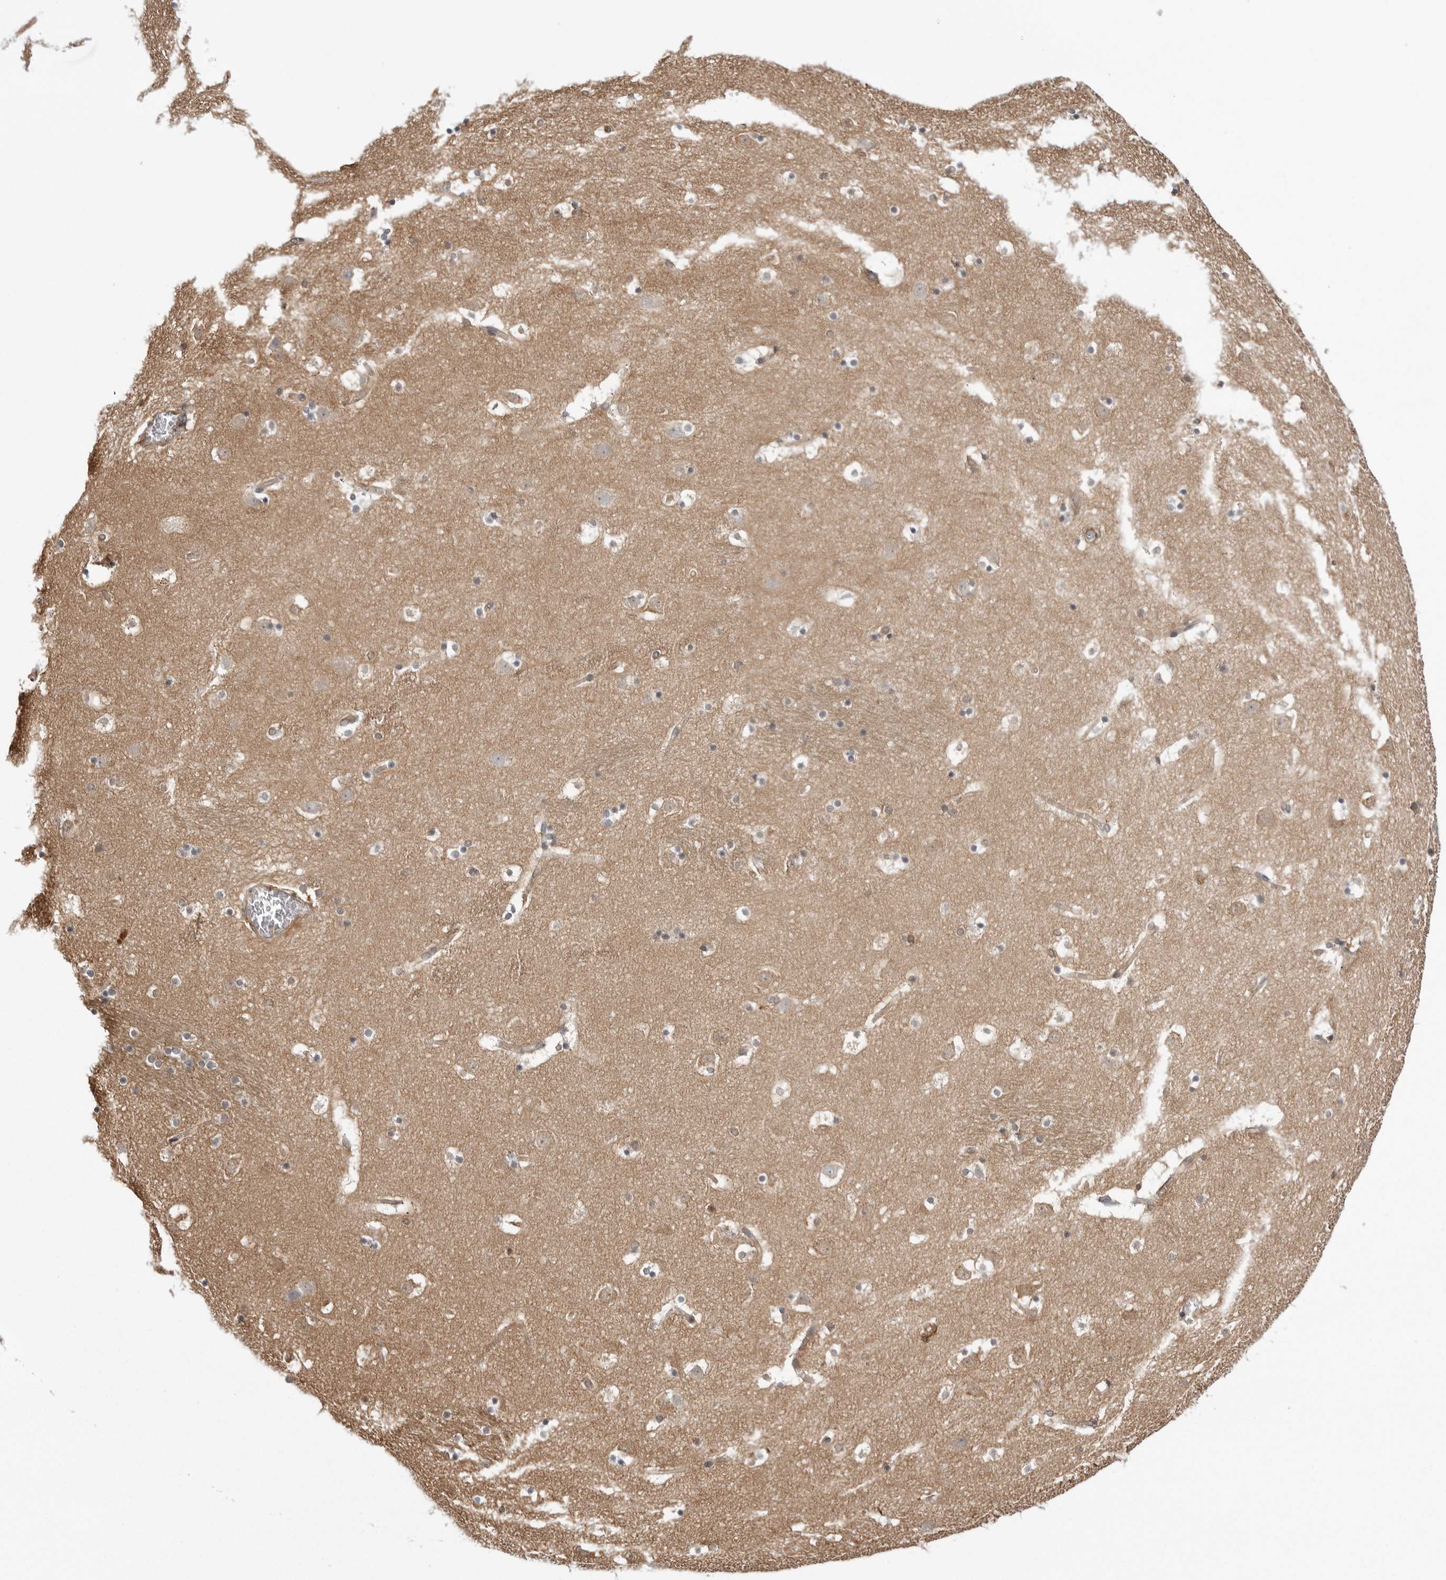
{"staining": {"intensity": "weak", "quantity": "25%-75%", "location": "cytoplasmic/membranous"}, "tissue": "caudate", "cell_type": "Glial cells", "image_type": "normal", "snomed": [{"axis": "morphology", "description": "Normal tissue, NOS"}, {"axis": "topography", "description": "Lateral ventricle wall"}], "caption": "Immunohistochemical staining of normal caudate demonstrates 25%-75% levels of weak cytoplasmic/membranous protein staining in approximately 25%-75% of glial cells. The staining was performed using DAB to visualize the protein expression in brown, while the nuclei were stained in blue with hematoxylin (Magnification: 20x).", "gene": "ARL5A", "patient": {"sex": "male", "age": 45}}